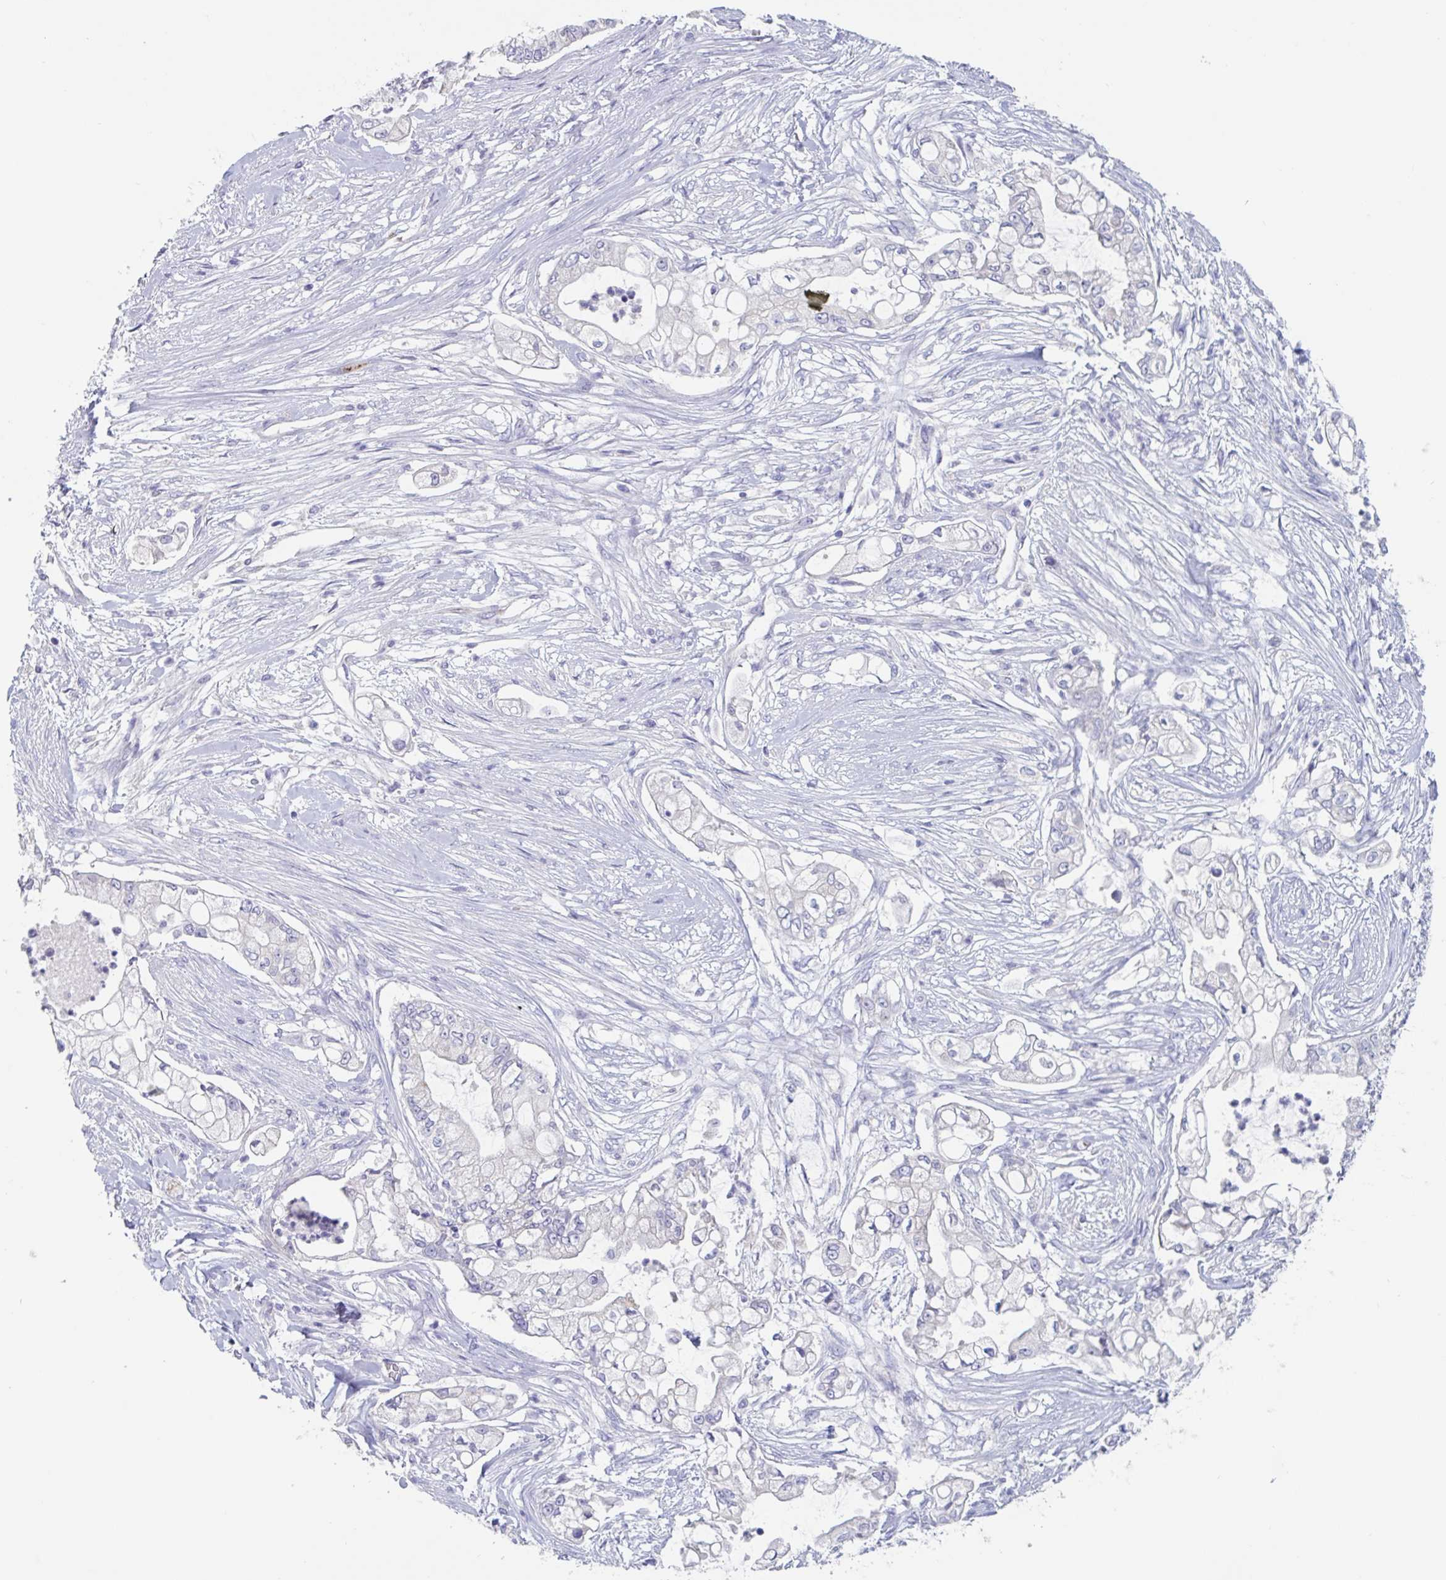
{"staining": {"intensity": "negative", "quantity": "none", "location": "none"}, "tissue": "pancreatic cancer", "cell_type": "Tumor cells", "image_type": "cancer", "snomed": [{"axis": "morphology", "description": "Adenocarcinoma, NOS"}, {"axis": "topography", "description": "Pancreas"}], "caption": "Immunohistochemistry (IHC) photomicrograph of pancreatic cancer (adenocarcinoma) stained for a protein (brown), which demonstrates no staining in tumor cells.", "gene": "ABHD16A", "patient": {"sex": "female", "age": 69}}